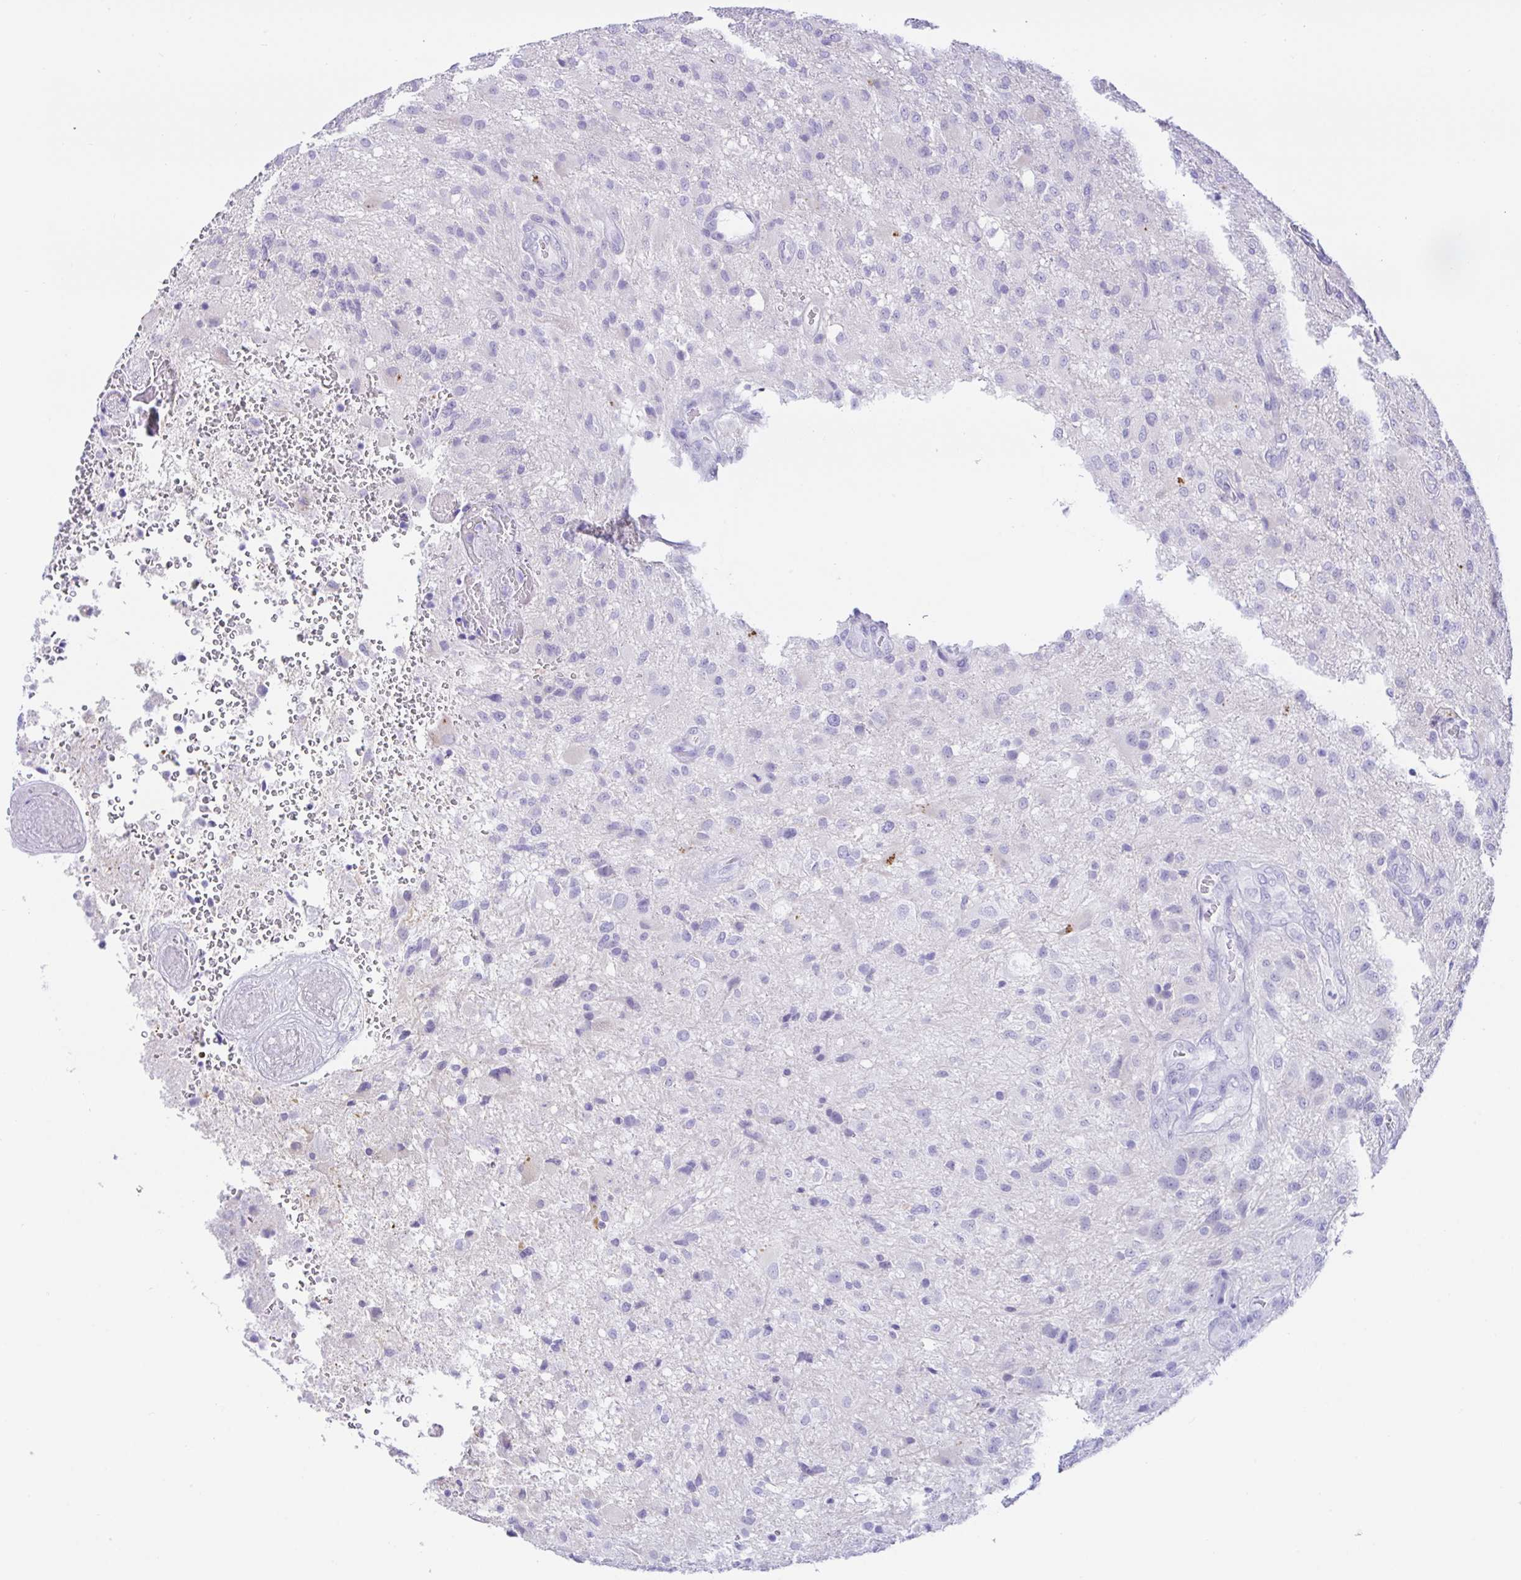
{"staining": {"intensity": "negative", "quantity": "none", "location": "none"}, "tissue": "glioma", "cell_type": "Tumor cells", "image_type": "cancer", "snomed": [{"axis": "morphology", "description": "Glioma, malignant, High grade"}, {"axis": "topography", "description": "Brain"}], "caption": "DAB (3,3'-diaminobenzidine) immunohistochemical staining of glioma shows no significant staining in tumor cells.", "gene": "PAX8", "patient": {"sex": "male", "age": 53}}